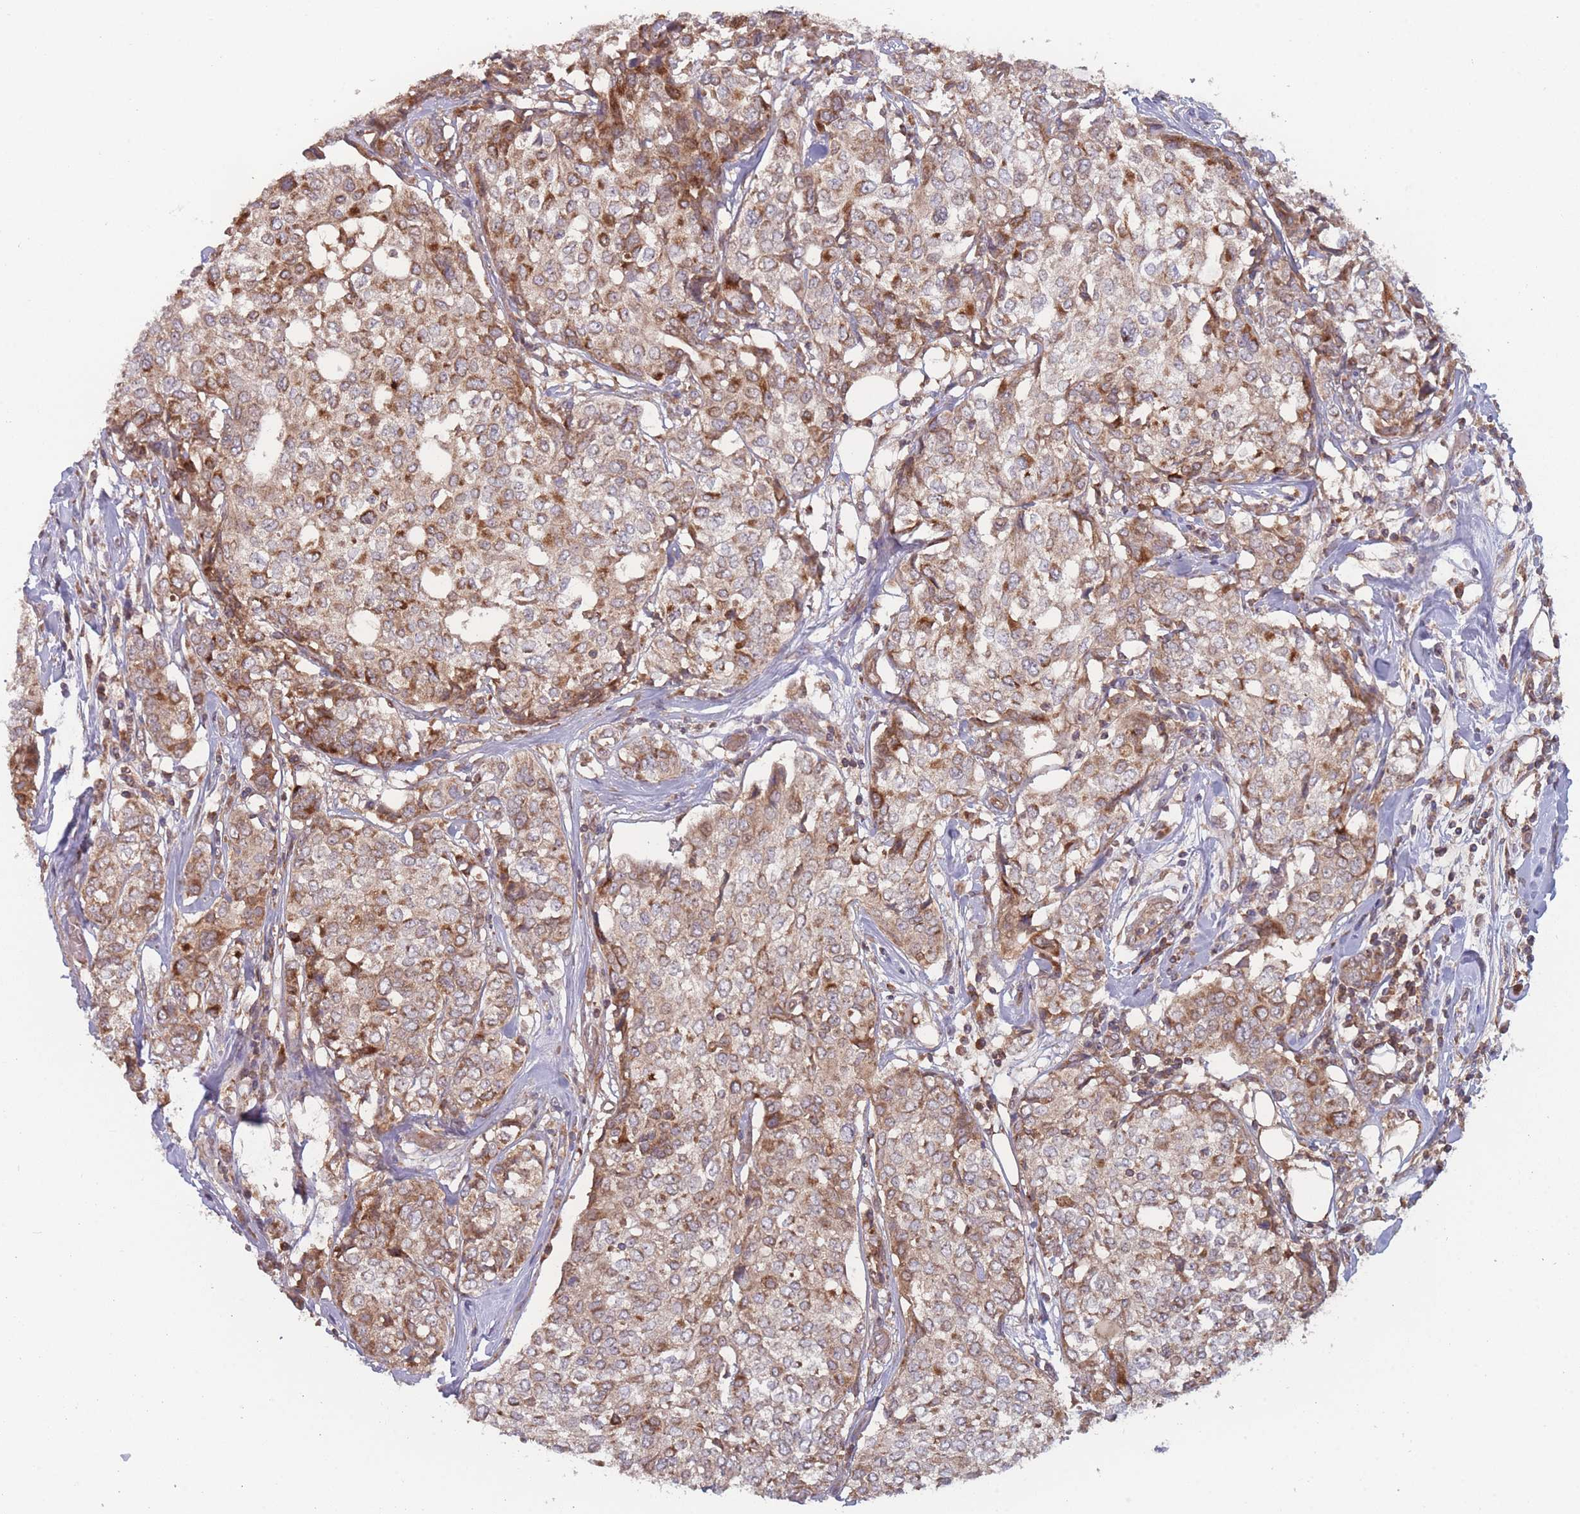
{"staining": {"intensity": "moderate", "quantity": ">75%", "location": "cytoplasmic/membranous"}, "tissue": "breast cancer", "cell_type": "Tumor cells", "image_type": "cancer", "snomed": [{"axis": "morphology", "description": "Lobular carcinoma"}, {"axis": "topography", "description": "Breast"}], "caption": "Protein expression analysis of human breast cancer (lobular carcinoma) reveals moderate cytoplasmic/membranous staining in about >75% of tumor cells.", "gene": "ATP5MG", "patient": {"sex": "female", "age": 51}}